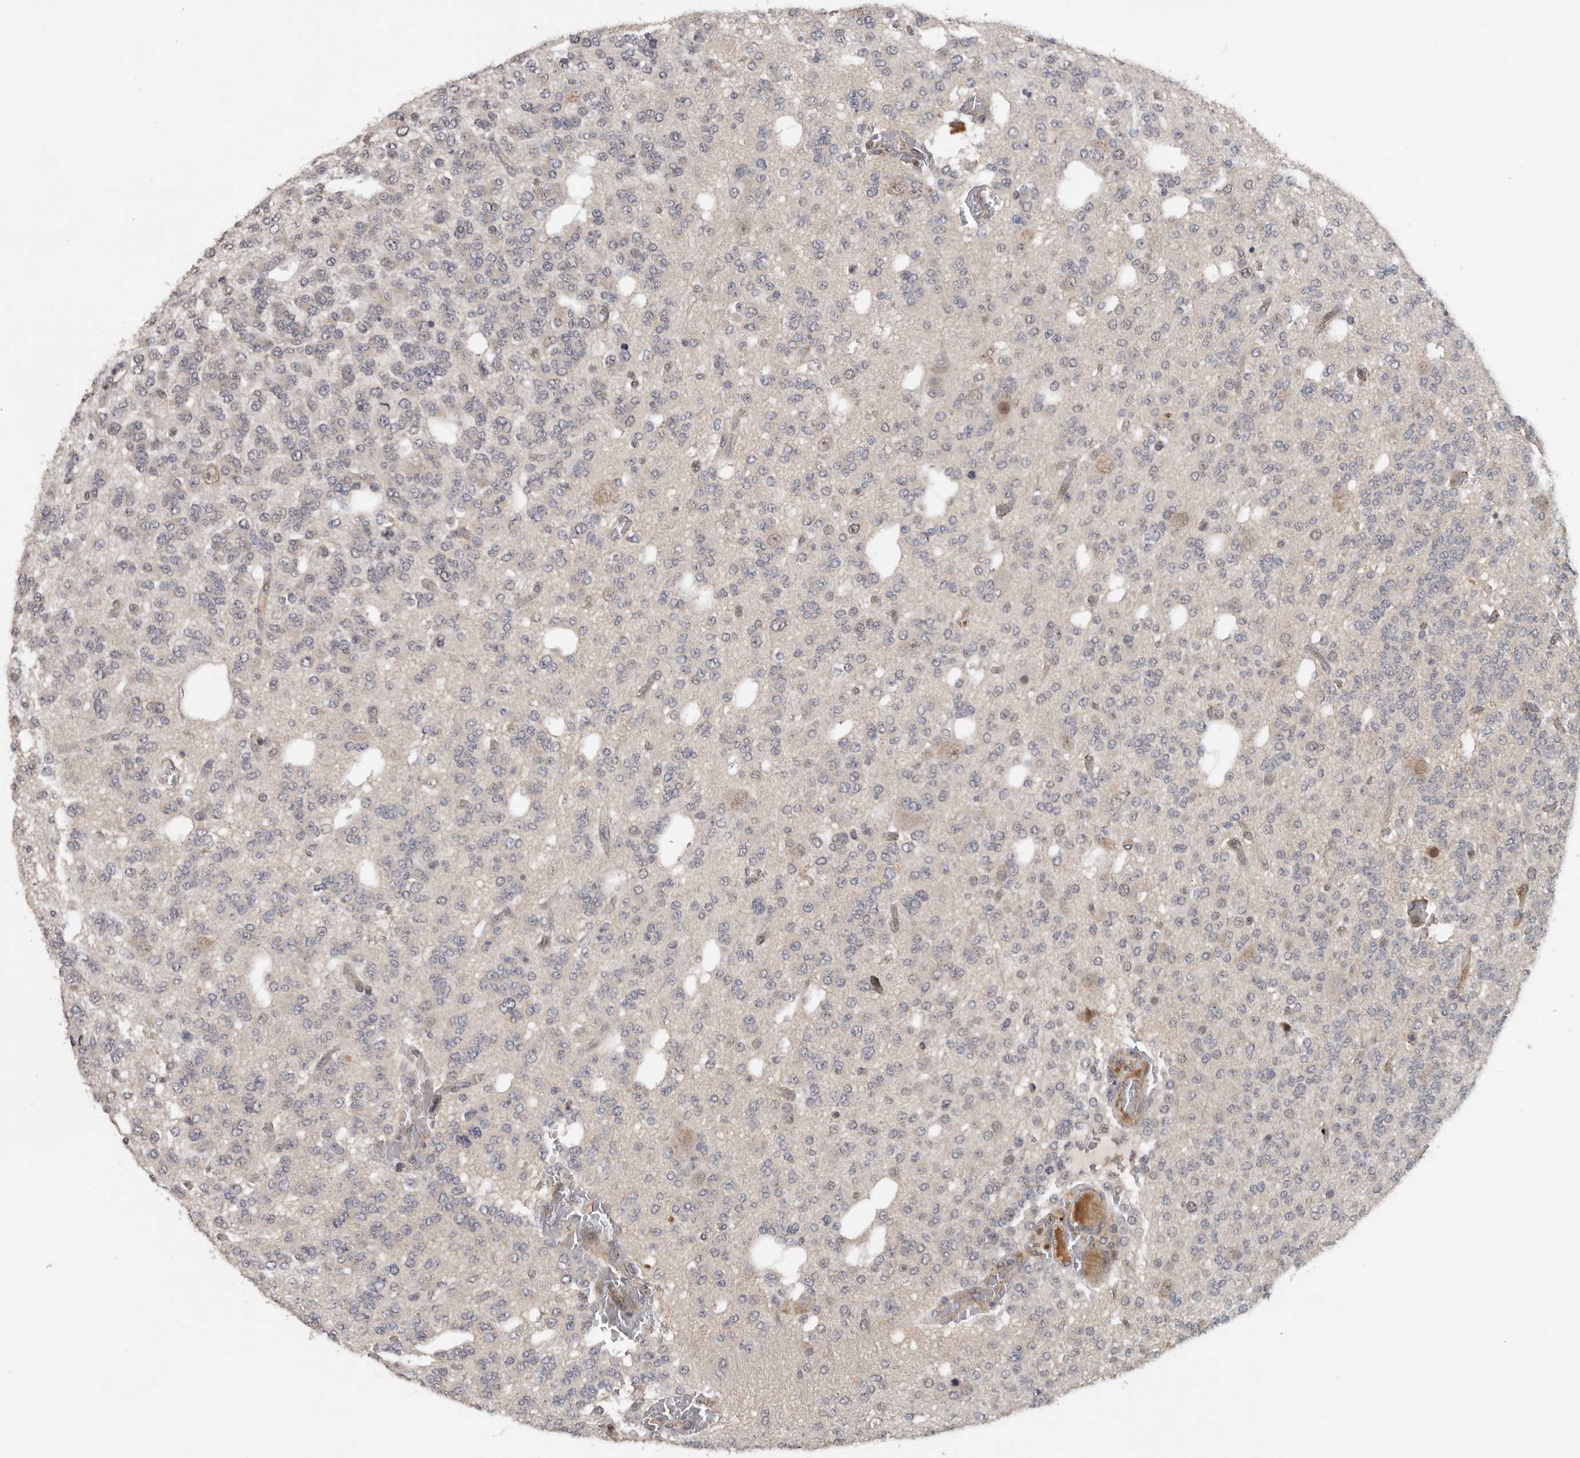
{"staining": {"intensity": "negative", "quantity": "none", "location": "none"}, "tissue": "glioma", "cell_type": "Tumor cells", "image_type": "cancer", "snomed": [{"axis": "morphology", "description": "Glioma, malignant, Low grade"}, {"axis": "topography", "description": "Brain"}], "caption": "An immunohistochemistry photomicrograph of malignant low-grade glioma is shown. There is no staining in tumor cells of malignant low-grade glioma.", "gene": "HENMT1", "patient": {"sex": "male", "age": 38}}